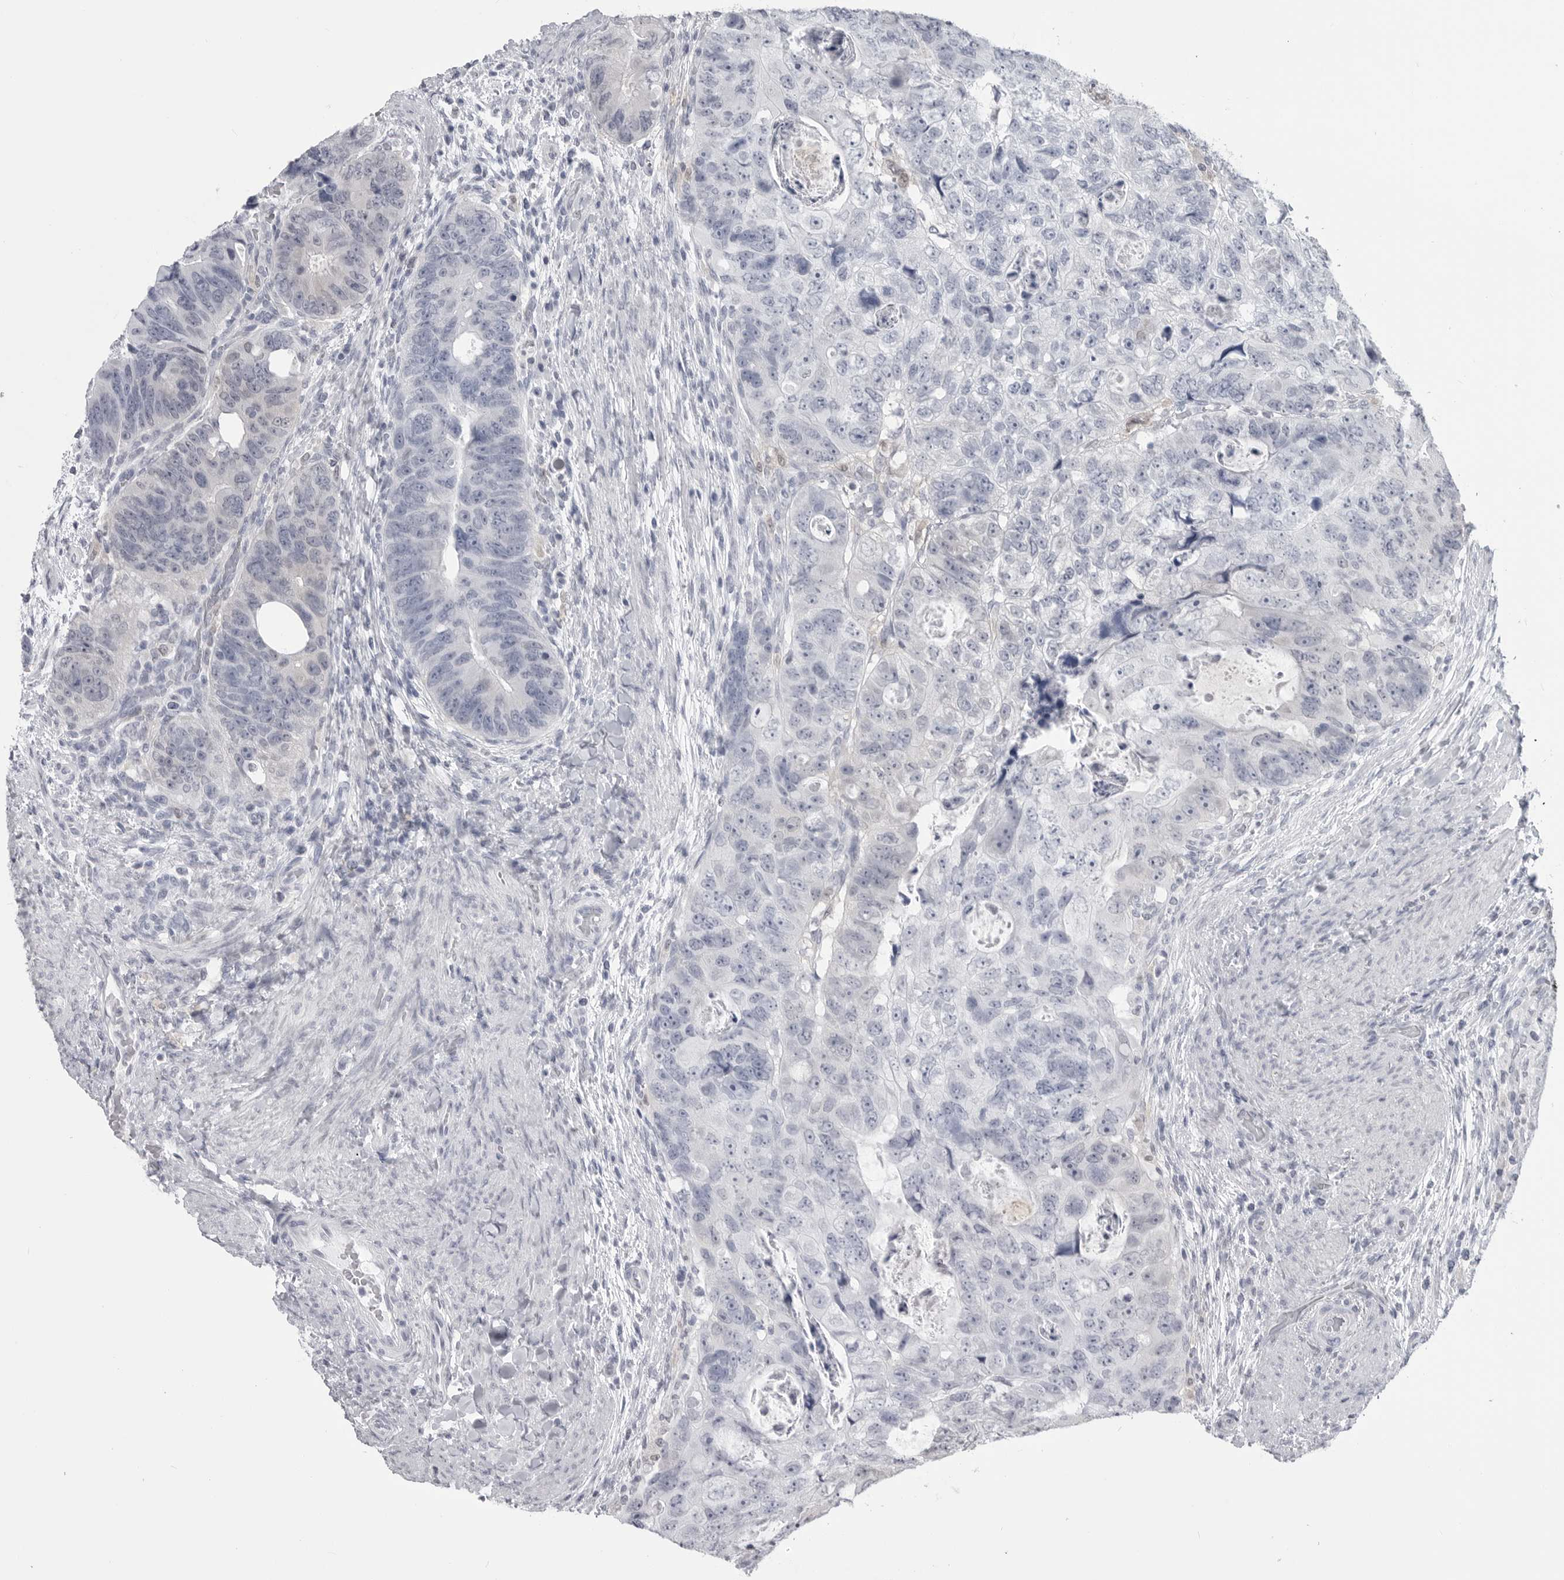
{"staining": {"intensity": "negative", "quantity": "none", "location": "none"}, "tissue": "colorectal cancer", "cell_type": "Tumor cells", "image_type": "cancer", "snomed": [{"axis": "morphology", "description": "Adenocarcinoma, NOS"}, {"axis": "topography", "description": "Rectum"}], "caption": "Human colorectal cancer stained for a protein using immunohistochemistry (IHC) shows no expression in tumor cells.", "gene": "PNPO", "patient": {"sex": "male", "age": 59}}